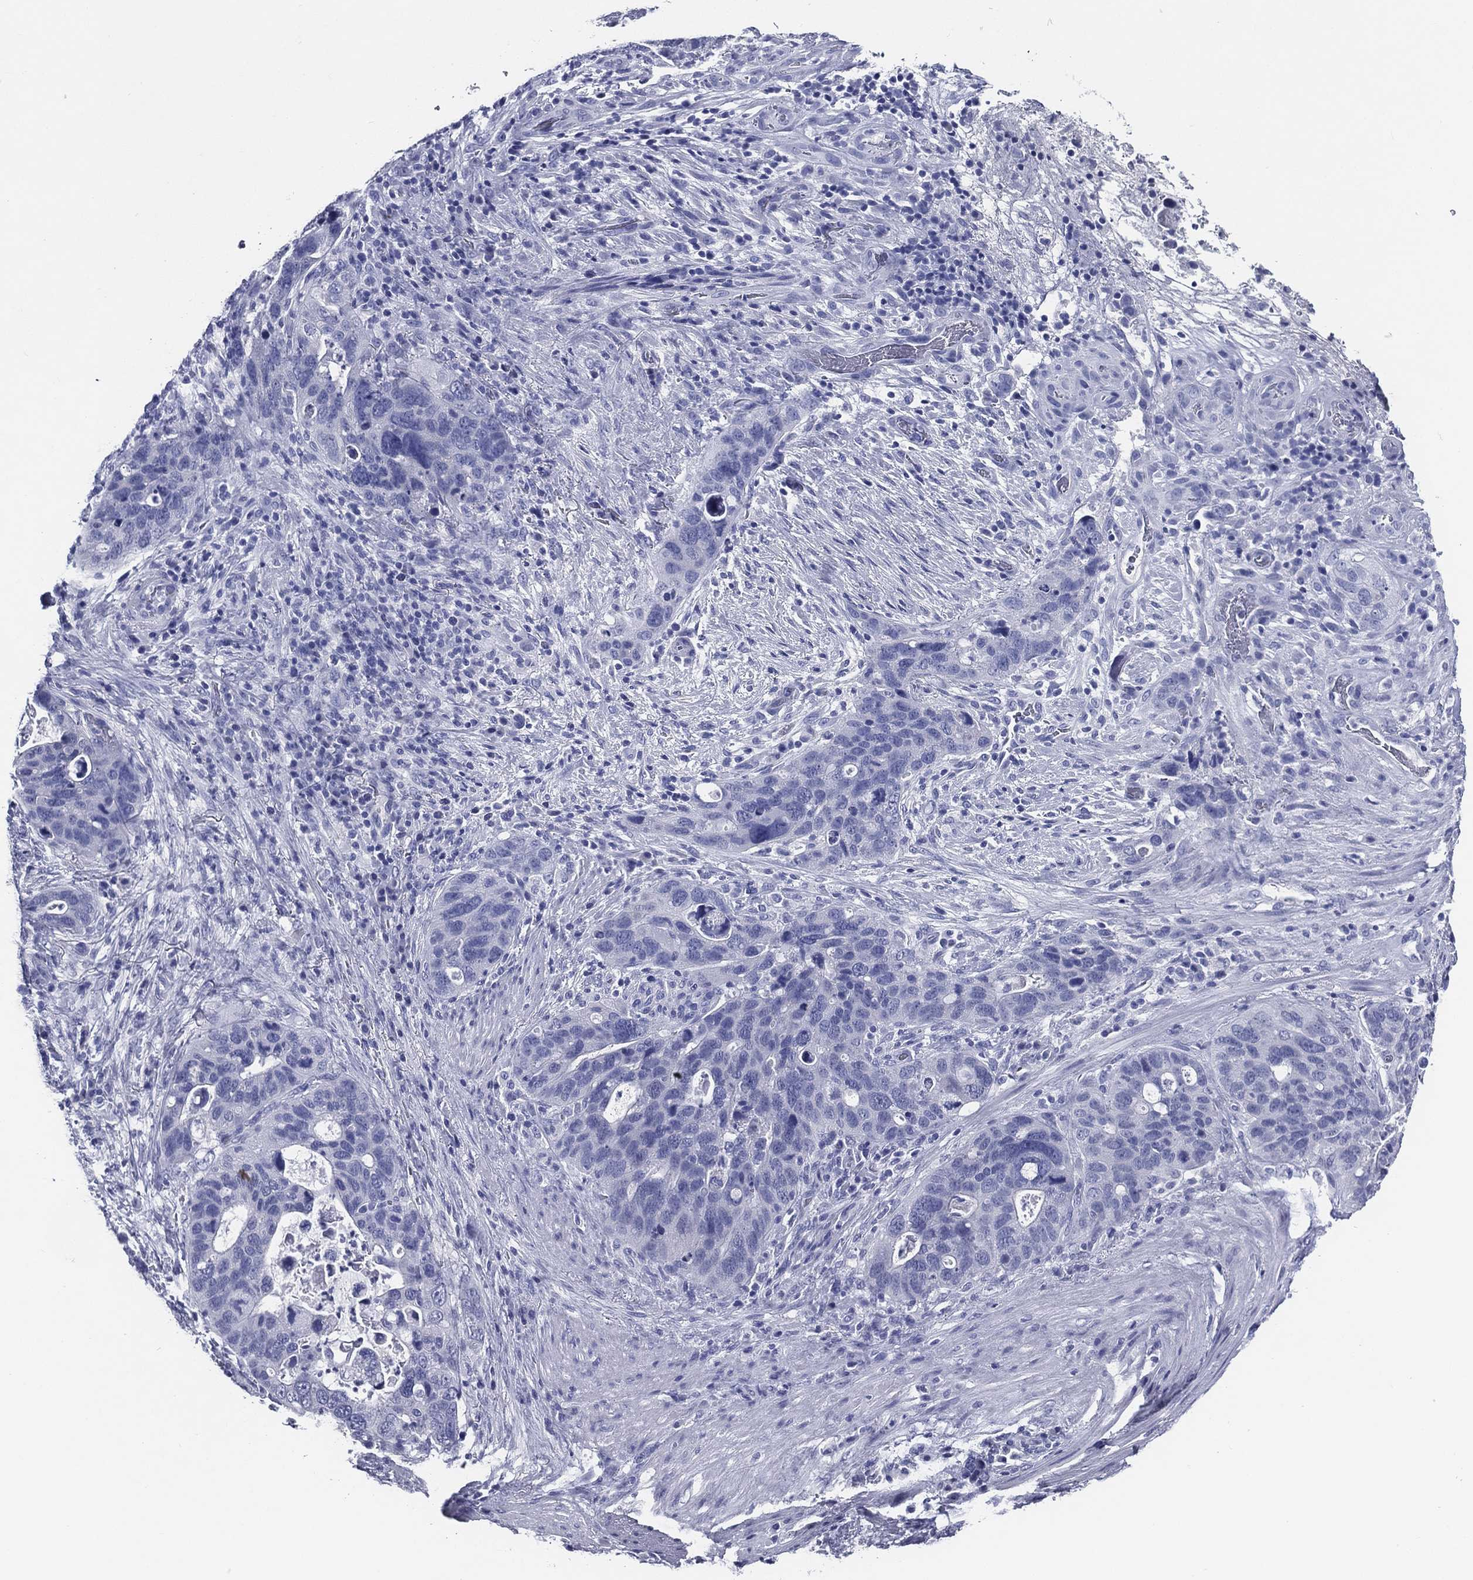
{"staining": {"intensity": "negative", "quantity": "none", "location": "none"}, "tissue": "stomach cancer", "cell_type": "Tumor cells", "image_type": "cancer", "snomed": [{"axis": "morphology", "description": "Adenocarcinoma, NOS"}, {"axis": "topography", "description": "Stomach"}], "caption": "Histopathology image shows no significant protein staining in tumor cells of adenocarcinoma (stomach).", "gene": "ACE2", "patient": {"sex": "male", "age": 54}}